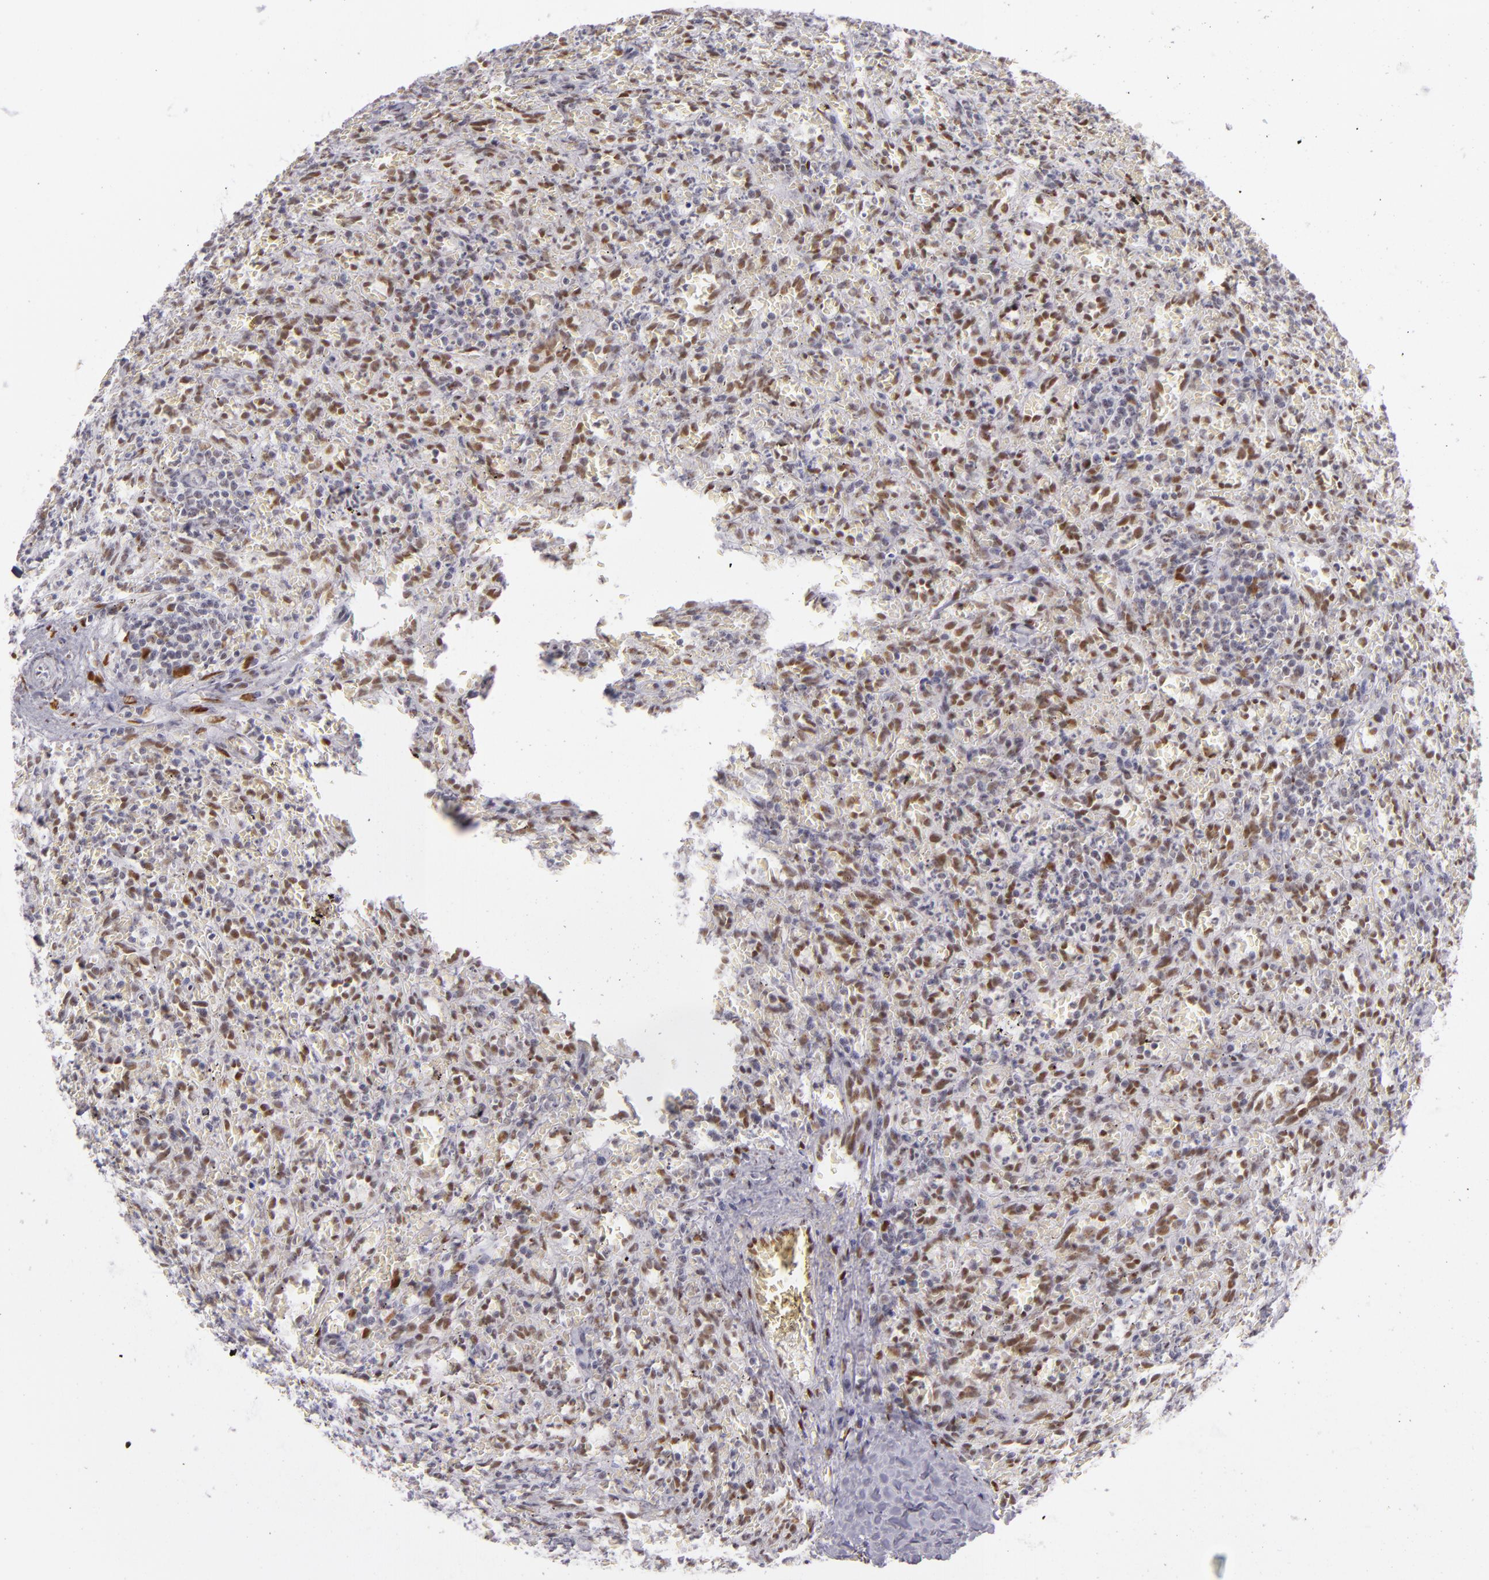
{"staining": {"intensity": "moderate", "quantity": "25%-75%", "location": "nuclear"}, "tissue": "lymphoma", "cell_type": "Tumor cells", "image_type": "cancer", "snomed": [{"axis": "morphology", "description": "Malignant lymphoma, non-Hodgkin's type, Low grade"}, {"axis": "topography", "description": "Spleen"}], "caption": "Lymphoma stained with DAB (3,3'-diaminobenzidine) IHC demonstrates medium levels of moderate nuclear expression in approximately 25%-75% of tumor cells.", "gene": "TOP3A", "patient": {"sex": "female", "age": 64}}